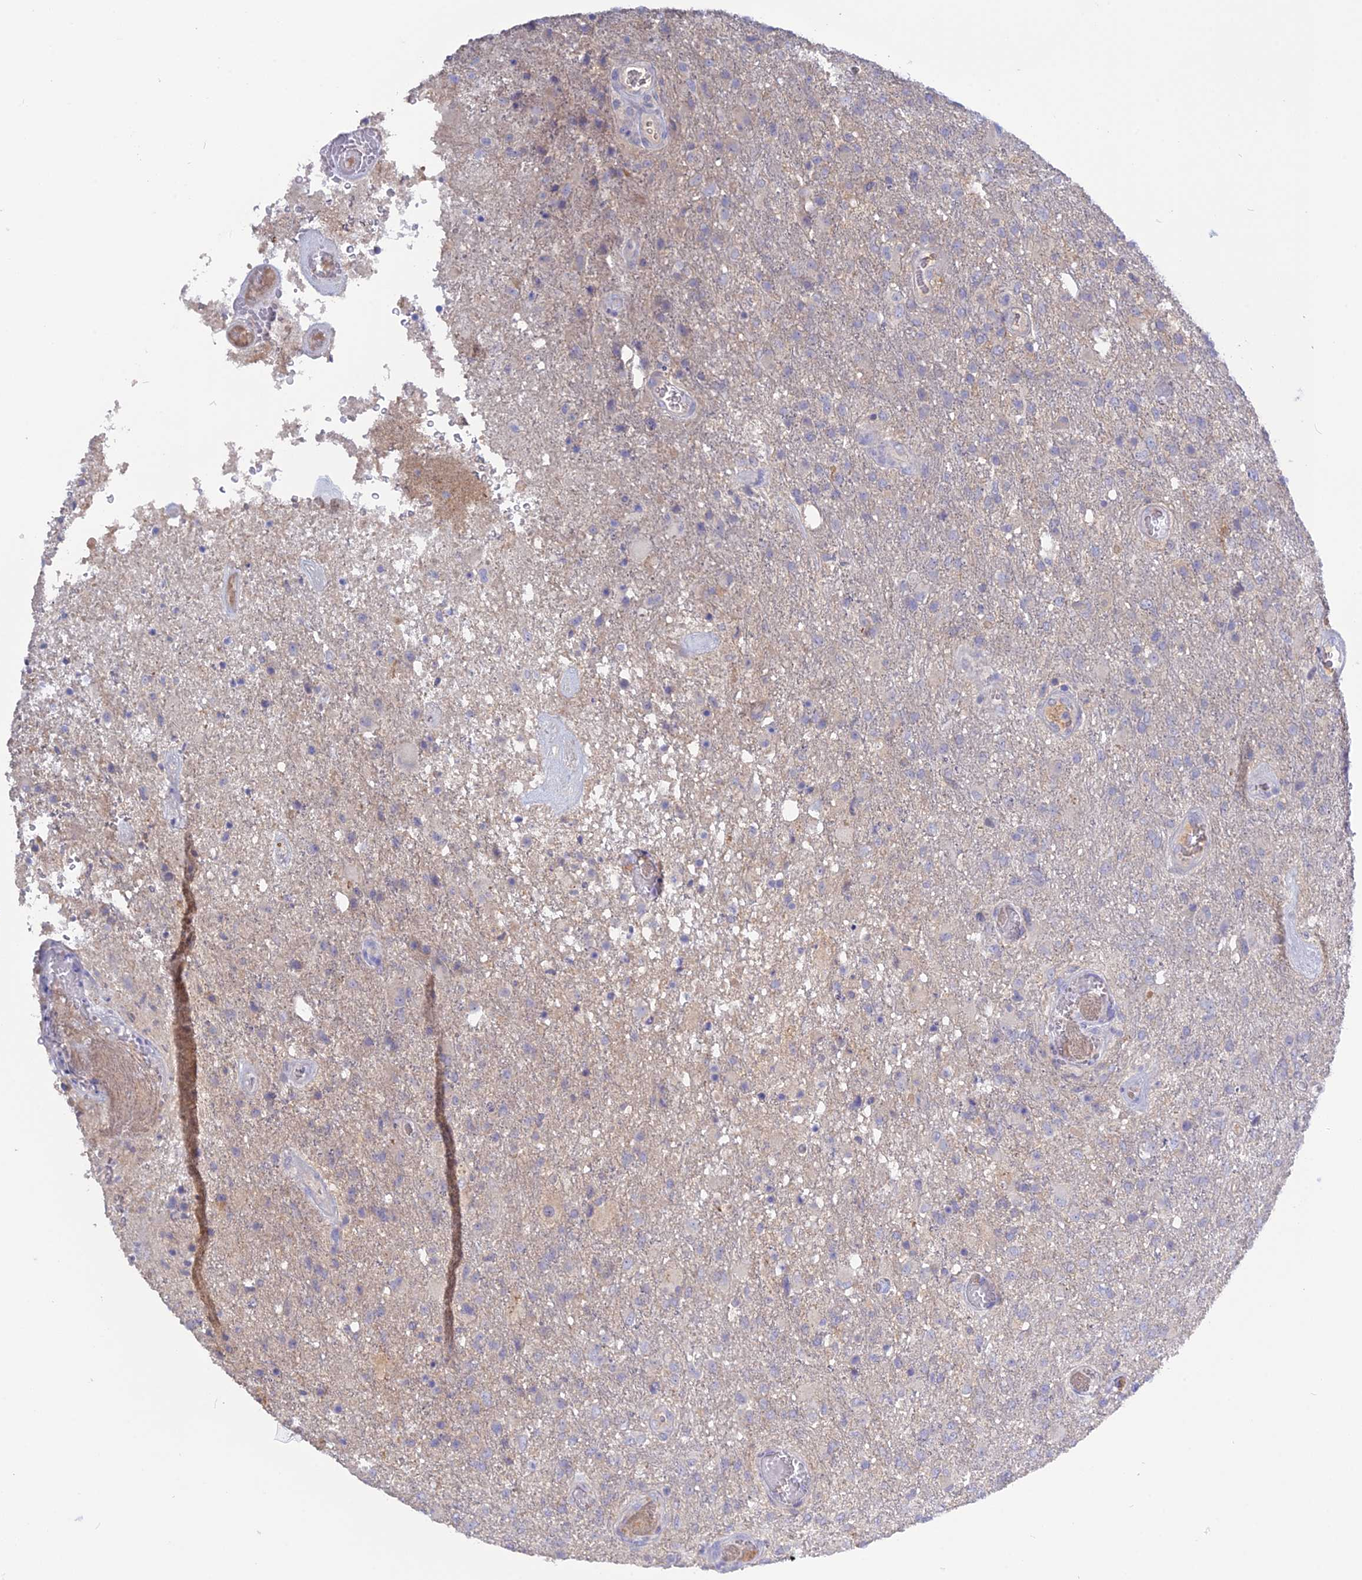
{"staining": {"intensity": "negative", "quantity": "none", "location": "none"}, "tissue": "glioma", "cell_type": "Tumor cells", "image_type": "cancer", "snomed": [{"axis": "morphology", "description": "Glioma, malignant, High grade"}, {"axis": "topography", "description": "Brain"}], "caption": "This photomicrograph is of high-grade glioma (malignant) stained with immunohistochemistry to label a protein in brown with the nuclei are counter-stained blue. There is no expression in tumor cells.", "gene": "ADGRA1", "patient": {"sex": "female", "age": 74}}